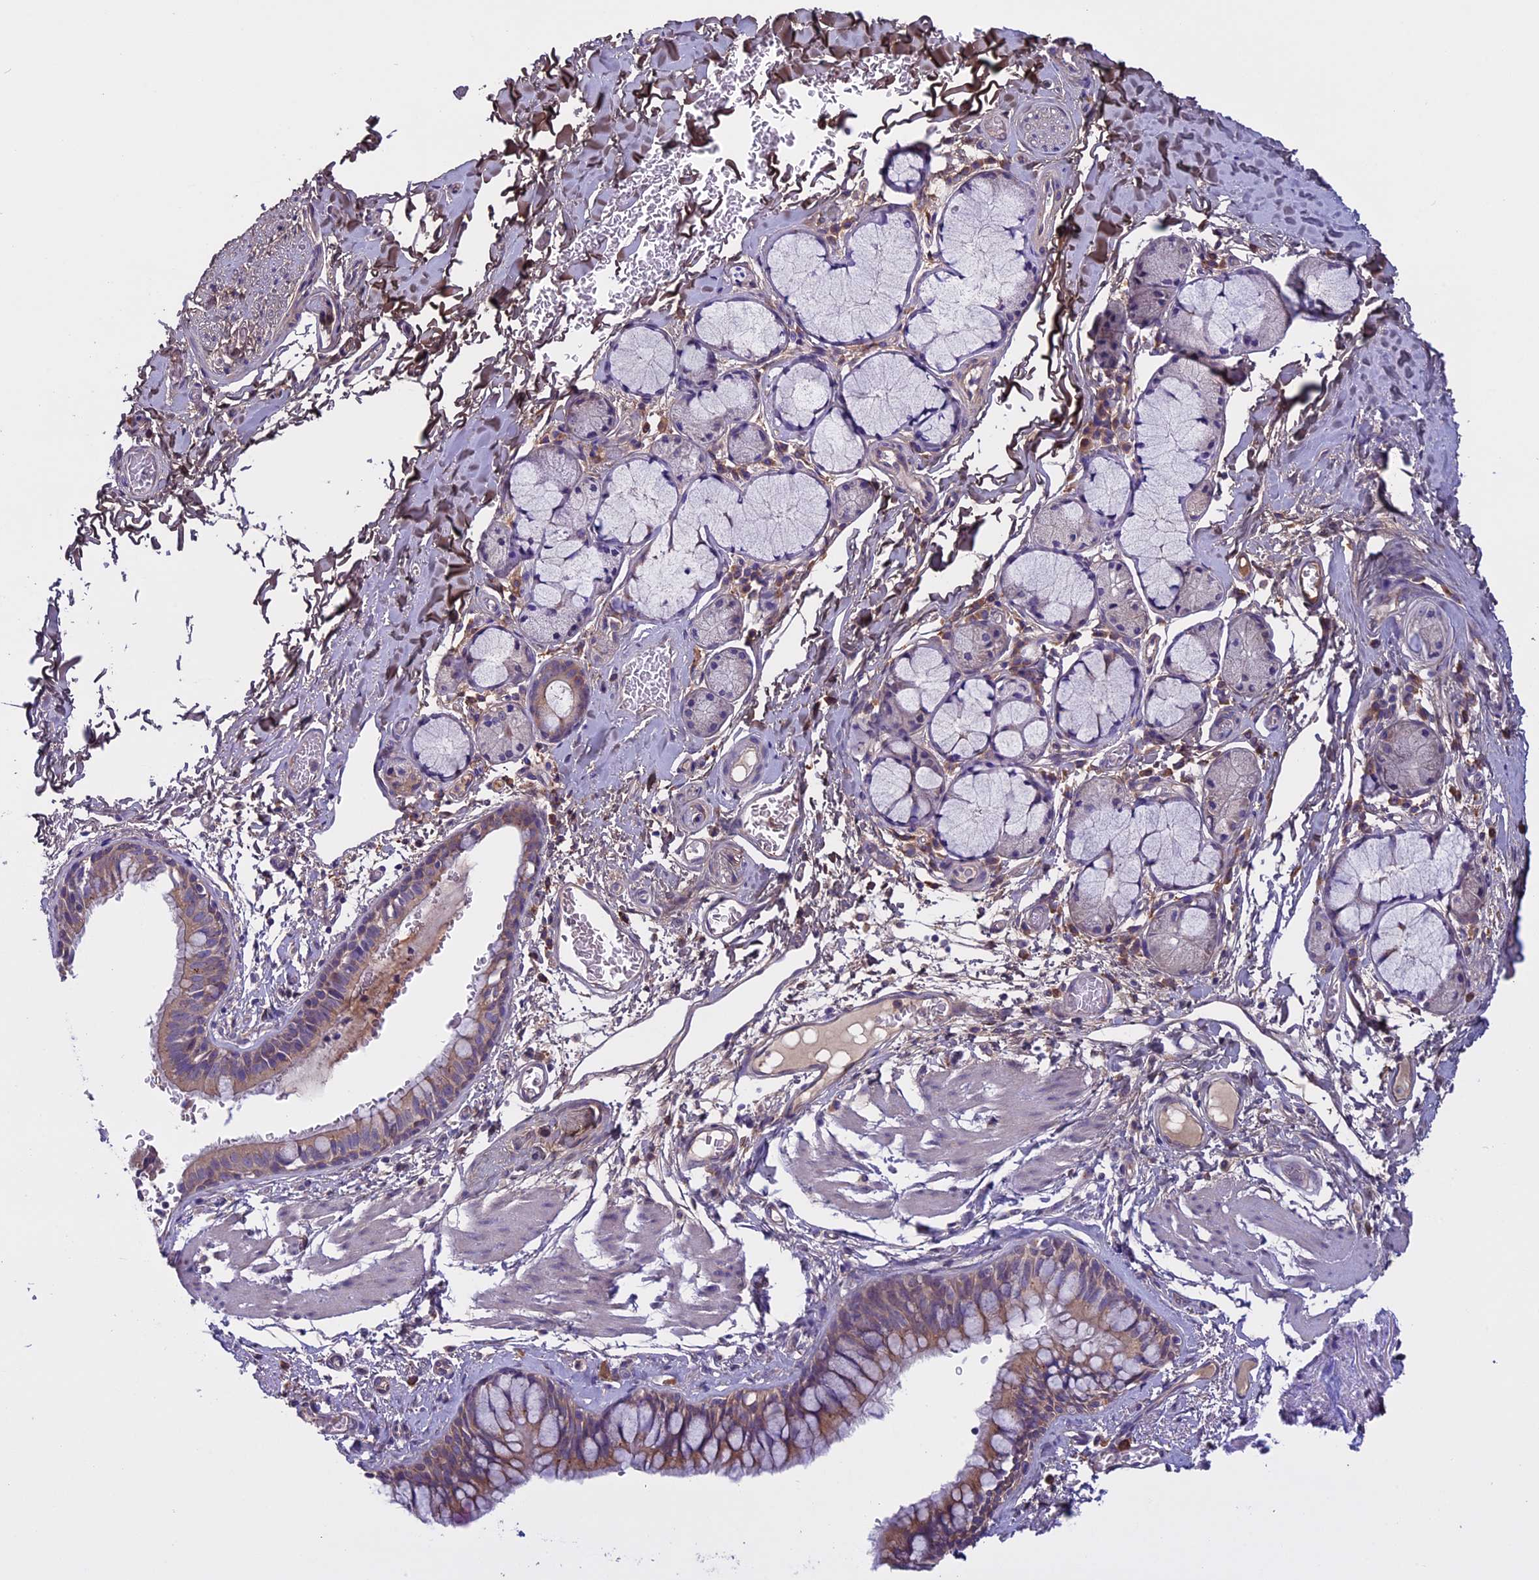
{"staining": {"intensity": "weak", "quantity": ">75%", "location": "cytoplasmic/membranous"}, "tissue": "bronchus", "cell_type": "Respiratory epithelial cells", "image_type": "normal", "snomed": [{"axis": "morphology", "description": "Normal tissue, NOS"}, {"axis": "topography", "description": "Cartilage tissue"}, {"axis": "topography", "description": "Bronchus"}], "caption": "Normal bronchus was stained to show a protein in brown. There is low levels of weak cytoplasmic/membranous positivity in approximately >75% of respiratory epithelial cells. Ihc stains the protein in brown and the nuclei are stained blue.", "gene": "DCTN5", "patient": {"sex": "female", "age": 36}}